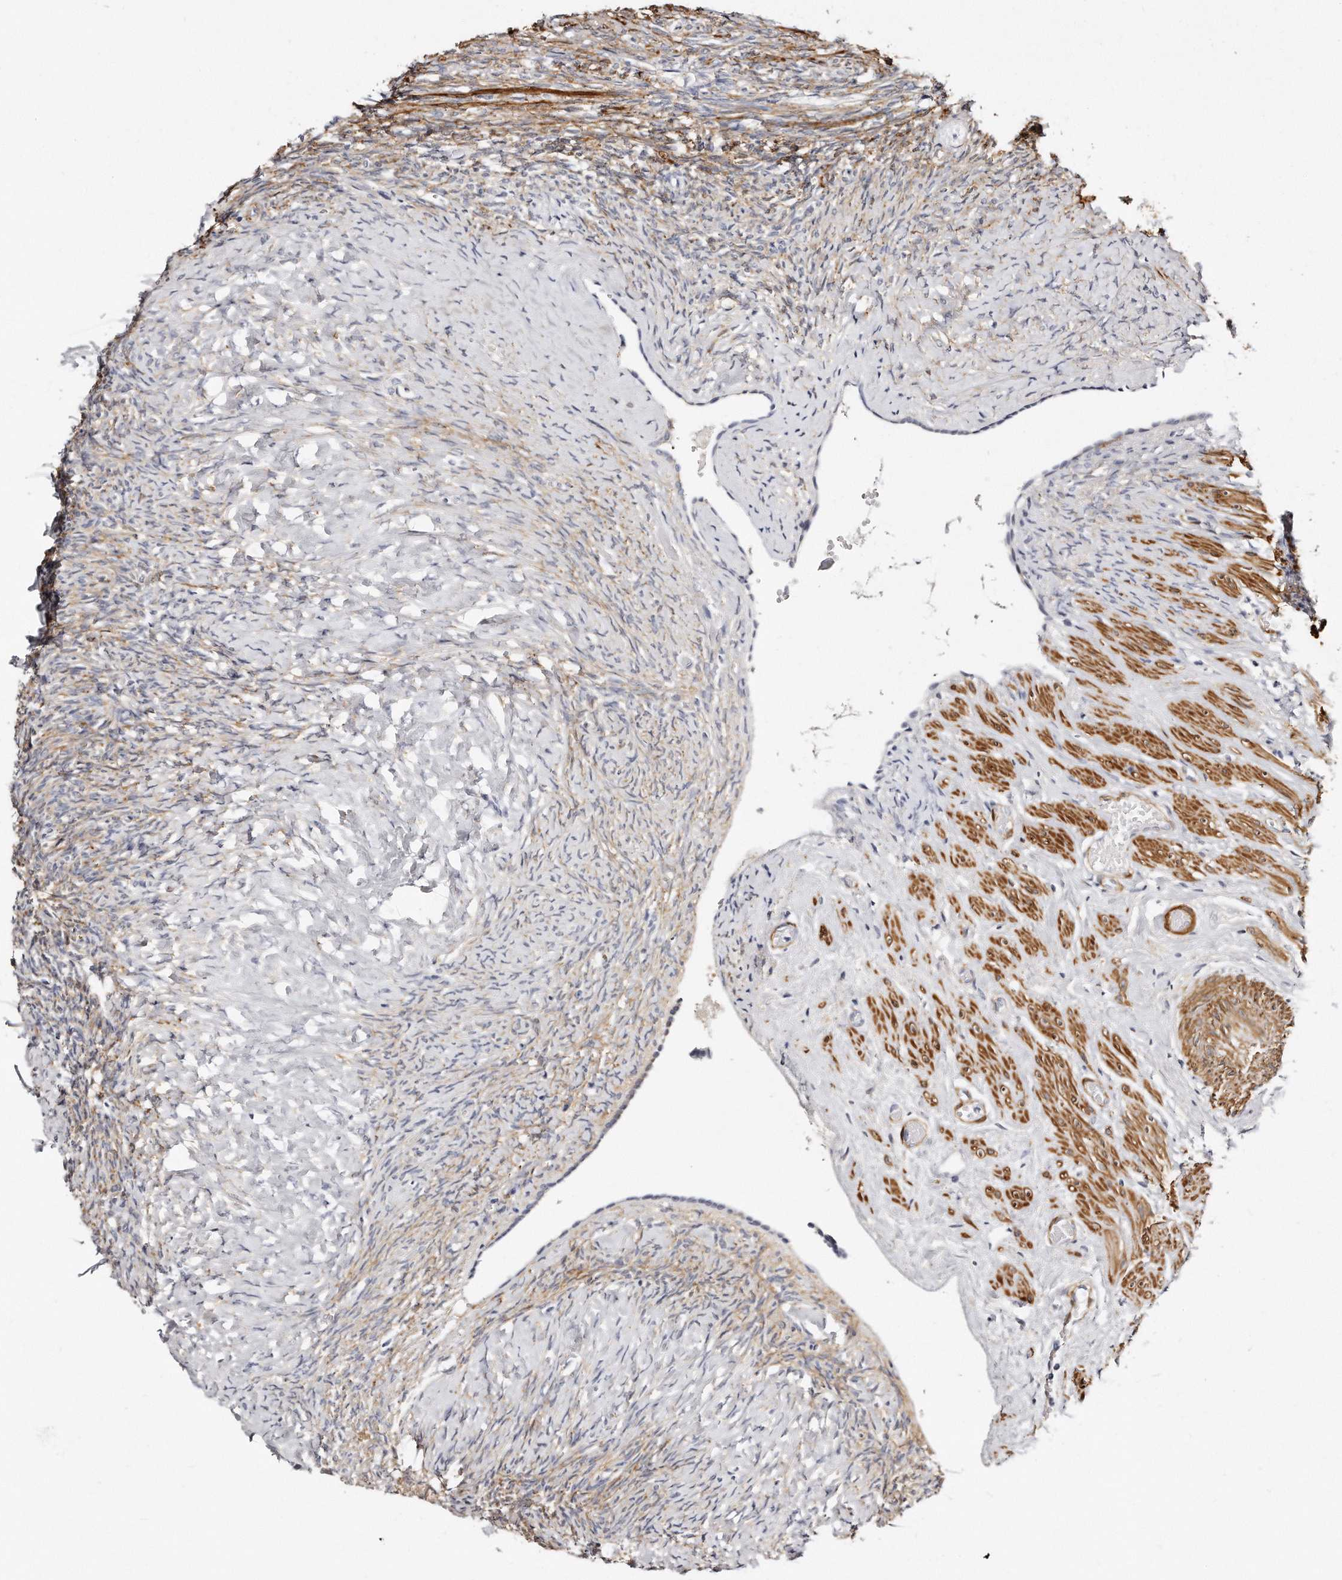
{"staining": {"intensity": "weak", "quantity": "<25%", "location": "cytoplasmic/membranous"}, "tissue": "ovary", "cell_type": "Ovarian stroma cells", "image_type": "normal", "snomed": [{"axis": "morphology", "description": "Normal tissue, NOS"}, {"axis": "topography", "description": "Ovary"}], "caption": "This micrograph is of benign ovary stained with immunohistochemistry to label a protein in brown with the nuclei are counter-stained blue. There is no expression in ovarian stroma cells.", "gene": "LMOD1", "patient": {"sex": "female", "age": 41}}